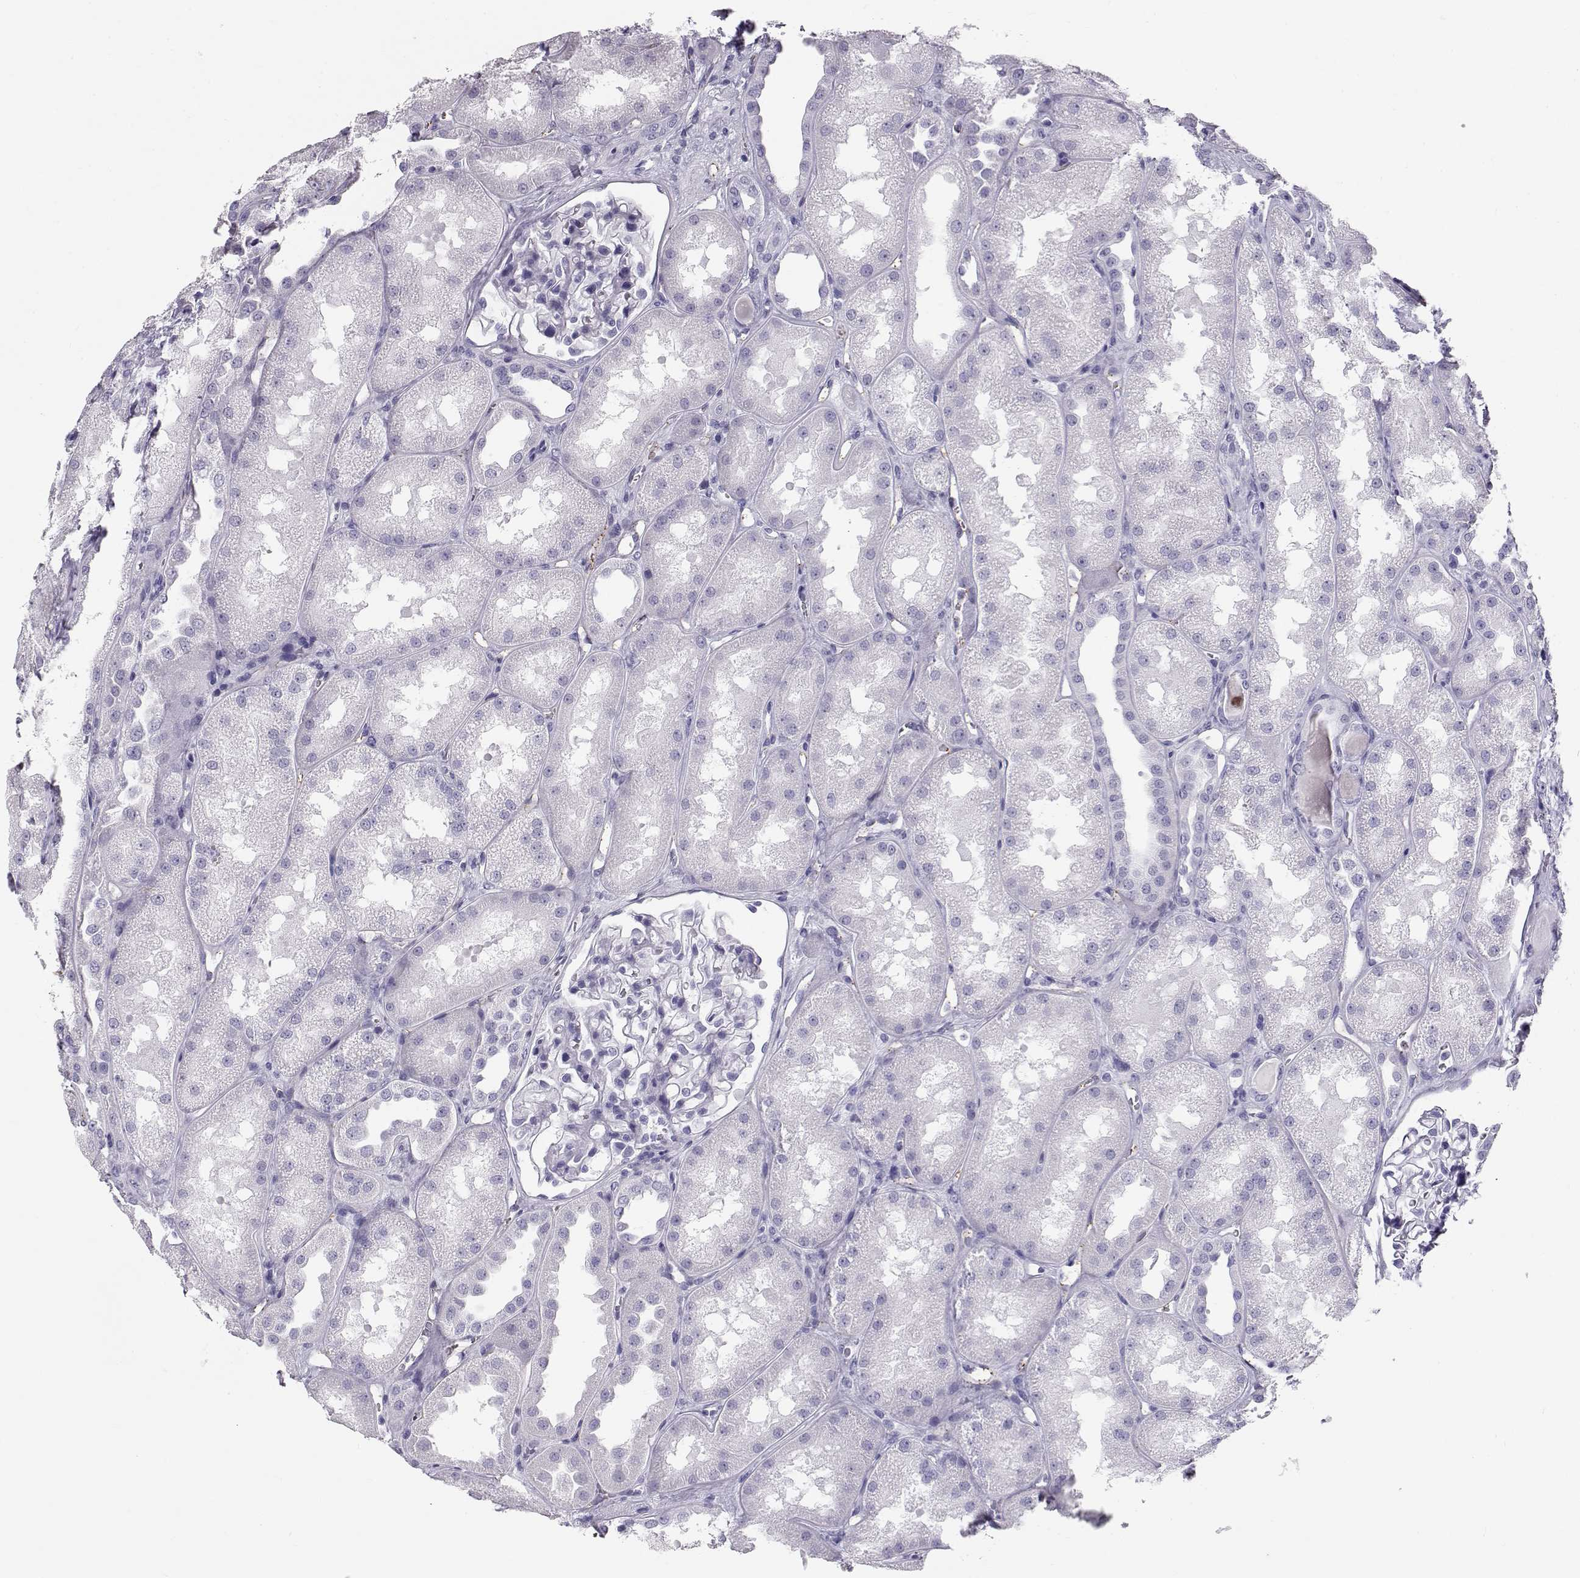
{"staining": {"intensity": "negative", "quantity": "none", "location": "none"}, "tissue": "kidney", "cell_type": "Cells in glomeruli", "image_type": "normal", "snomed": [{"axis": "morphology", "description": "Normal tissue, NOS"}, {"axis": "topography", "description": "Kidney"}], "caption": "This histopathology image is of normal kidney stained with IHC to label a protein in brown with the nuclei are counter-stained blue. There is no positivity in cells in glomeruli. Nuclei are stained in blue.", "gene": "RD3", "patient": {"sex": "male", "age": 61}}